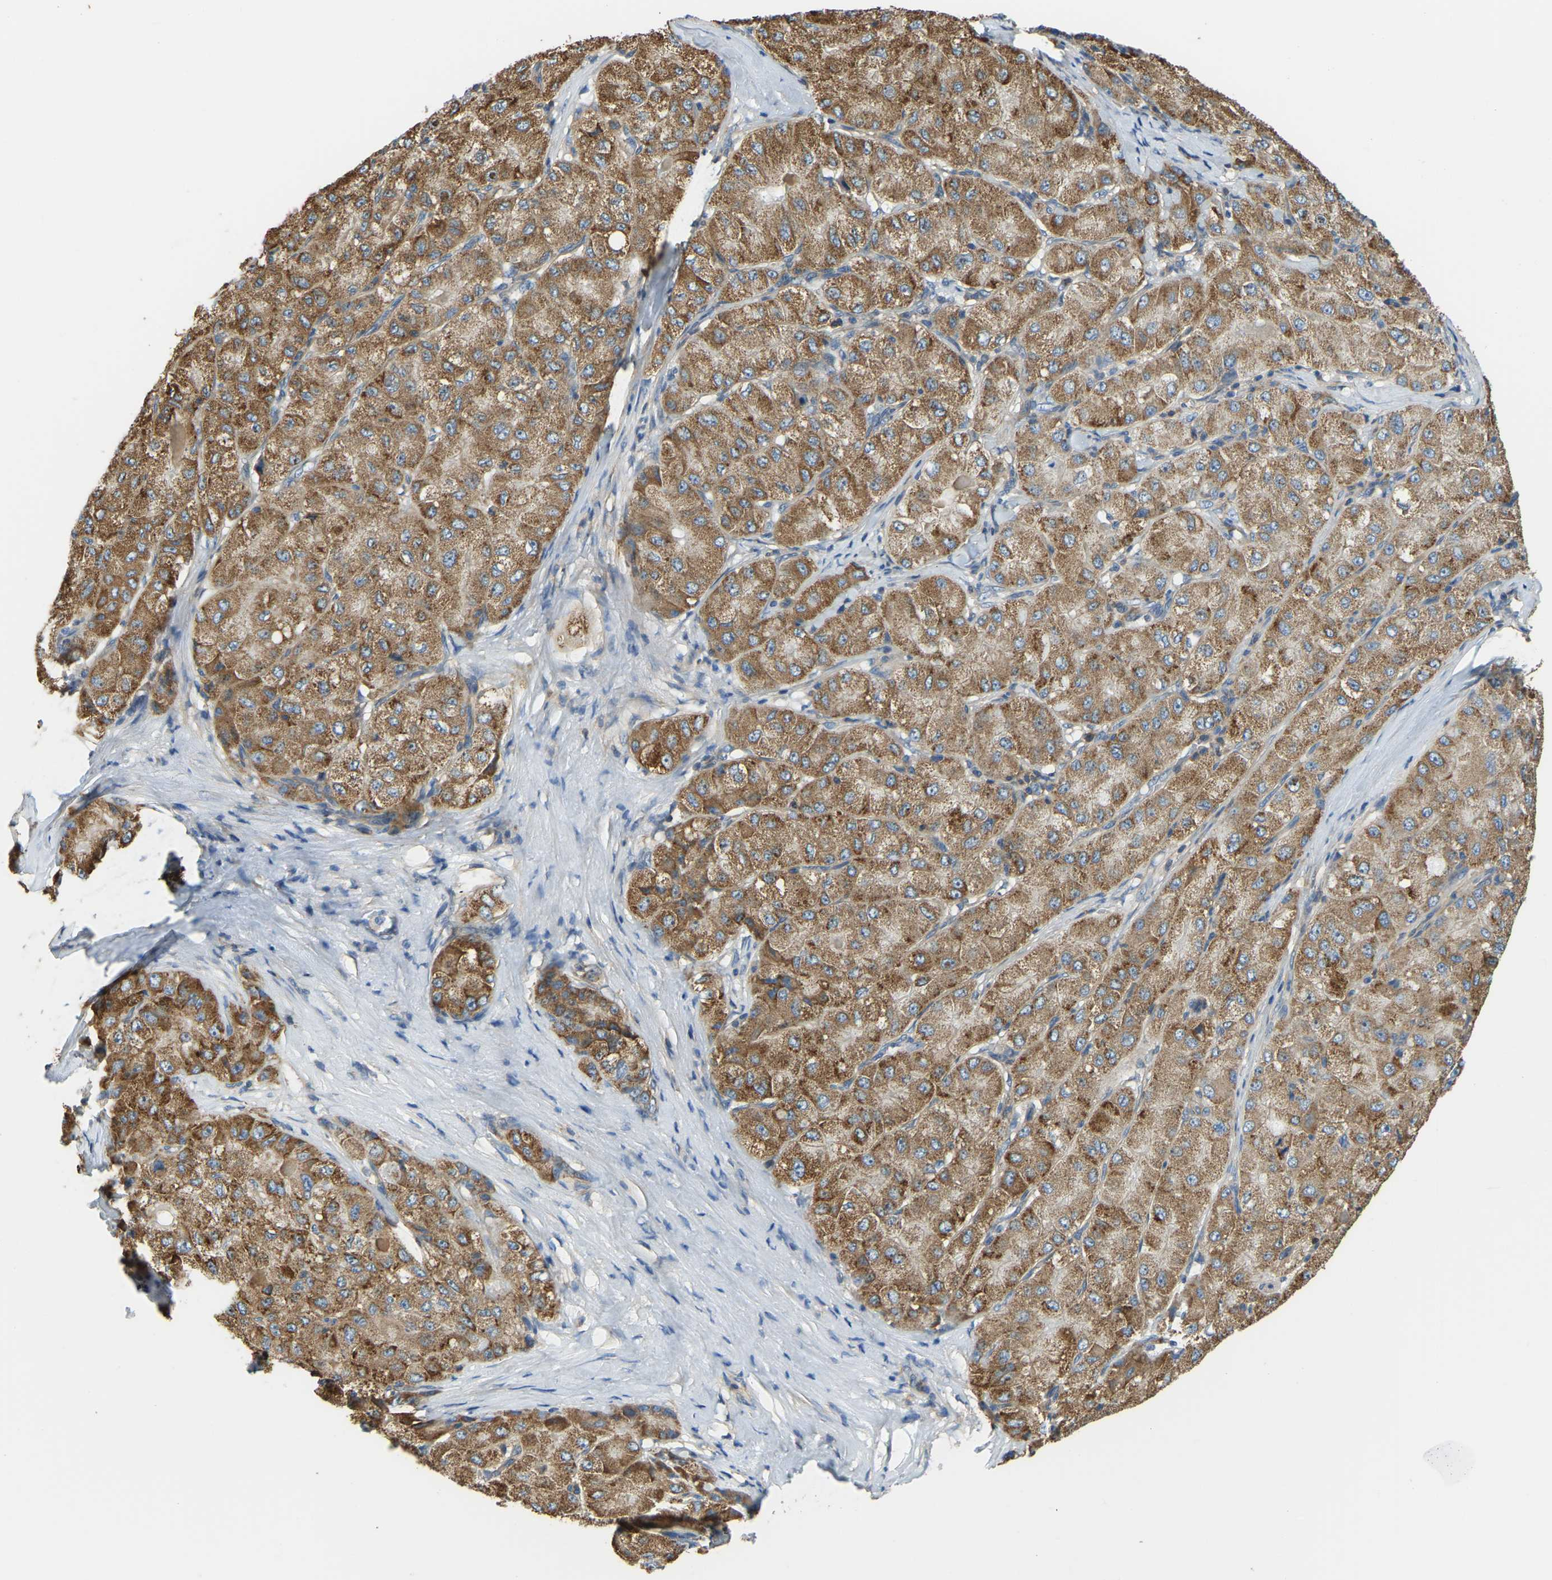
{"staining": {"intensity": "moderate", "quantity": ">75%", "location": "cytoplasmic/membranous"}, "tissue": "liver cancer", "cell_type": "Tumor cells", "image_type": "cancer", "snomed": [{"axis": "morphology", "description": "Carcinoma, Hepatocellular, NOS"}, {"axis": "topography", "description": "Liver"}], "caption": "Immunohistochemical staining of human liver hepatocellular carcinoma demonstrates moderate cytoplasmic/membranous protein staining in about >75% of tumor cells.", "gene": "AHNAK", "patient": {"sex": "male", "age": 80}}